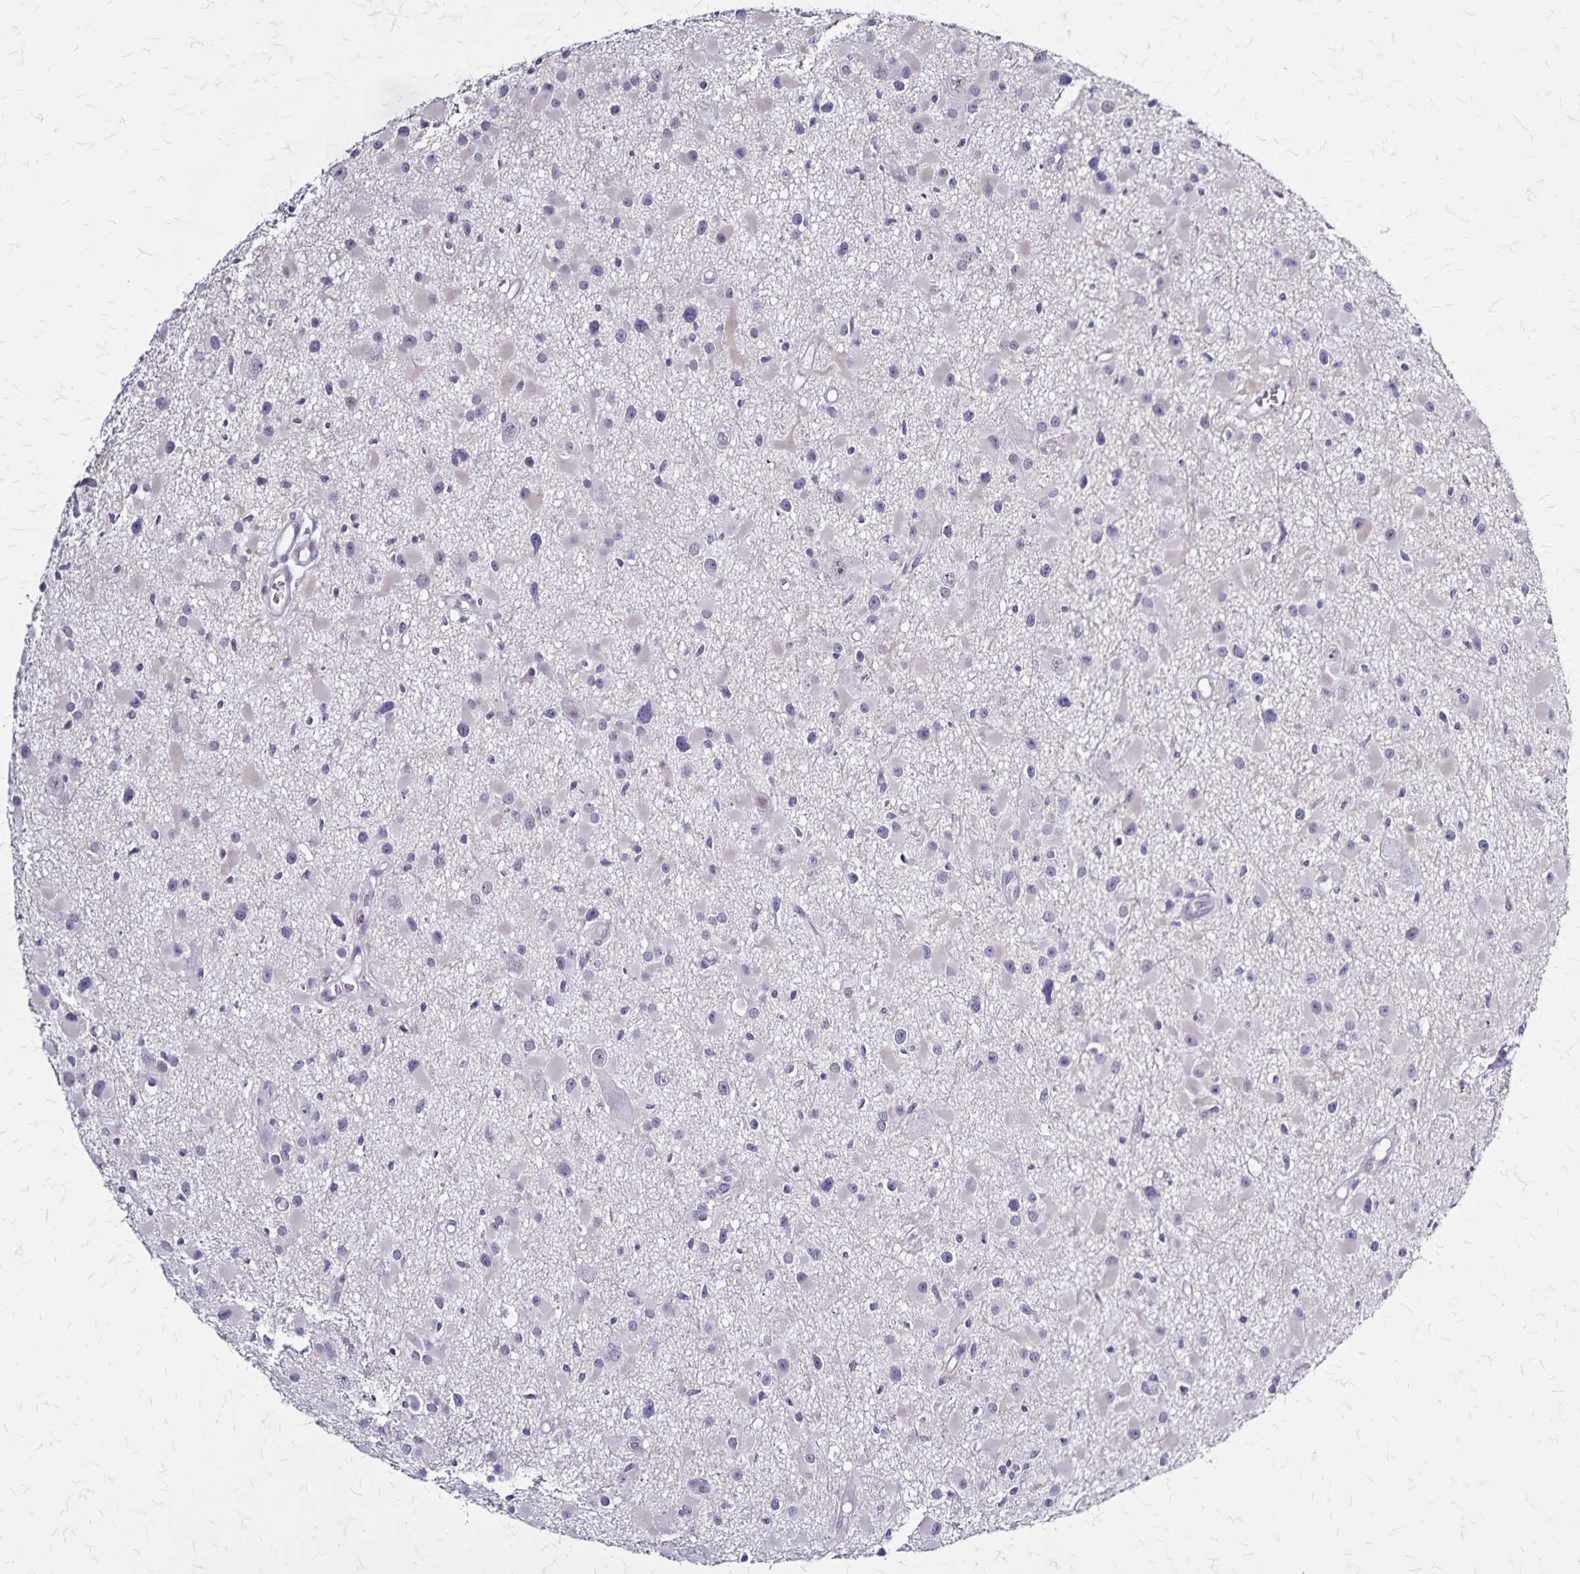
{"staining": {"intensity": "negative", "quantity": "none", "location": "none"}, "tissue": "glioma", "cell_type": "Tumor cells", "image_type": "cancer", "snomed": [{"axis": "morphology", "description": "Glioma, malignant, High grade"}, {"axis": "topography", "description": "Brain"}], "caption": "Tumor cells show no significant positivity in malignant glioma (high-grade).", "gene": "PLXNA4", "patient": {"sex": "male", "age": 54}}